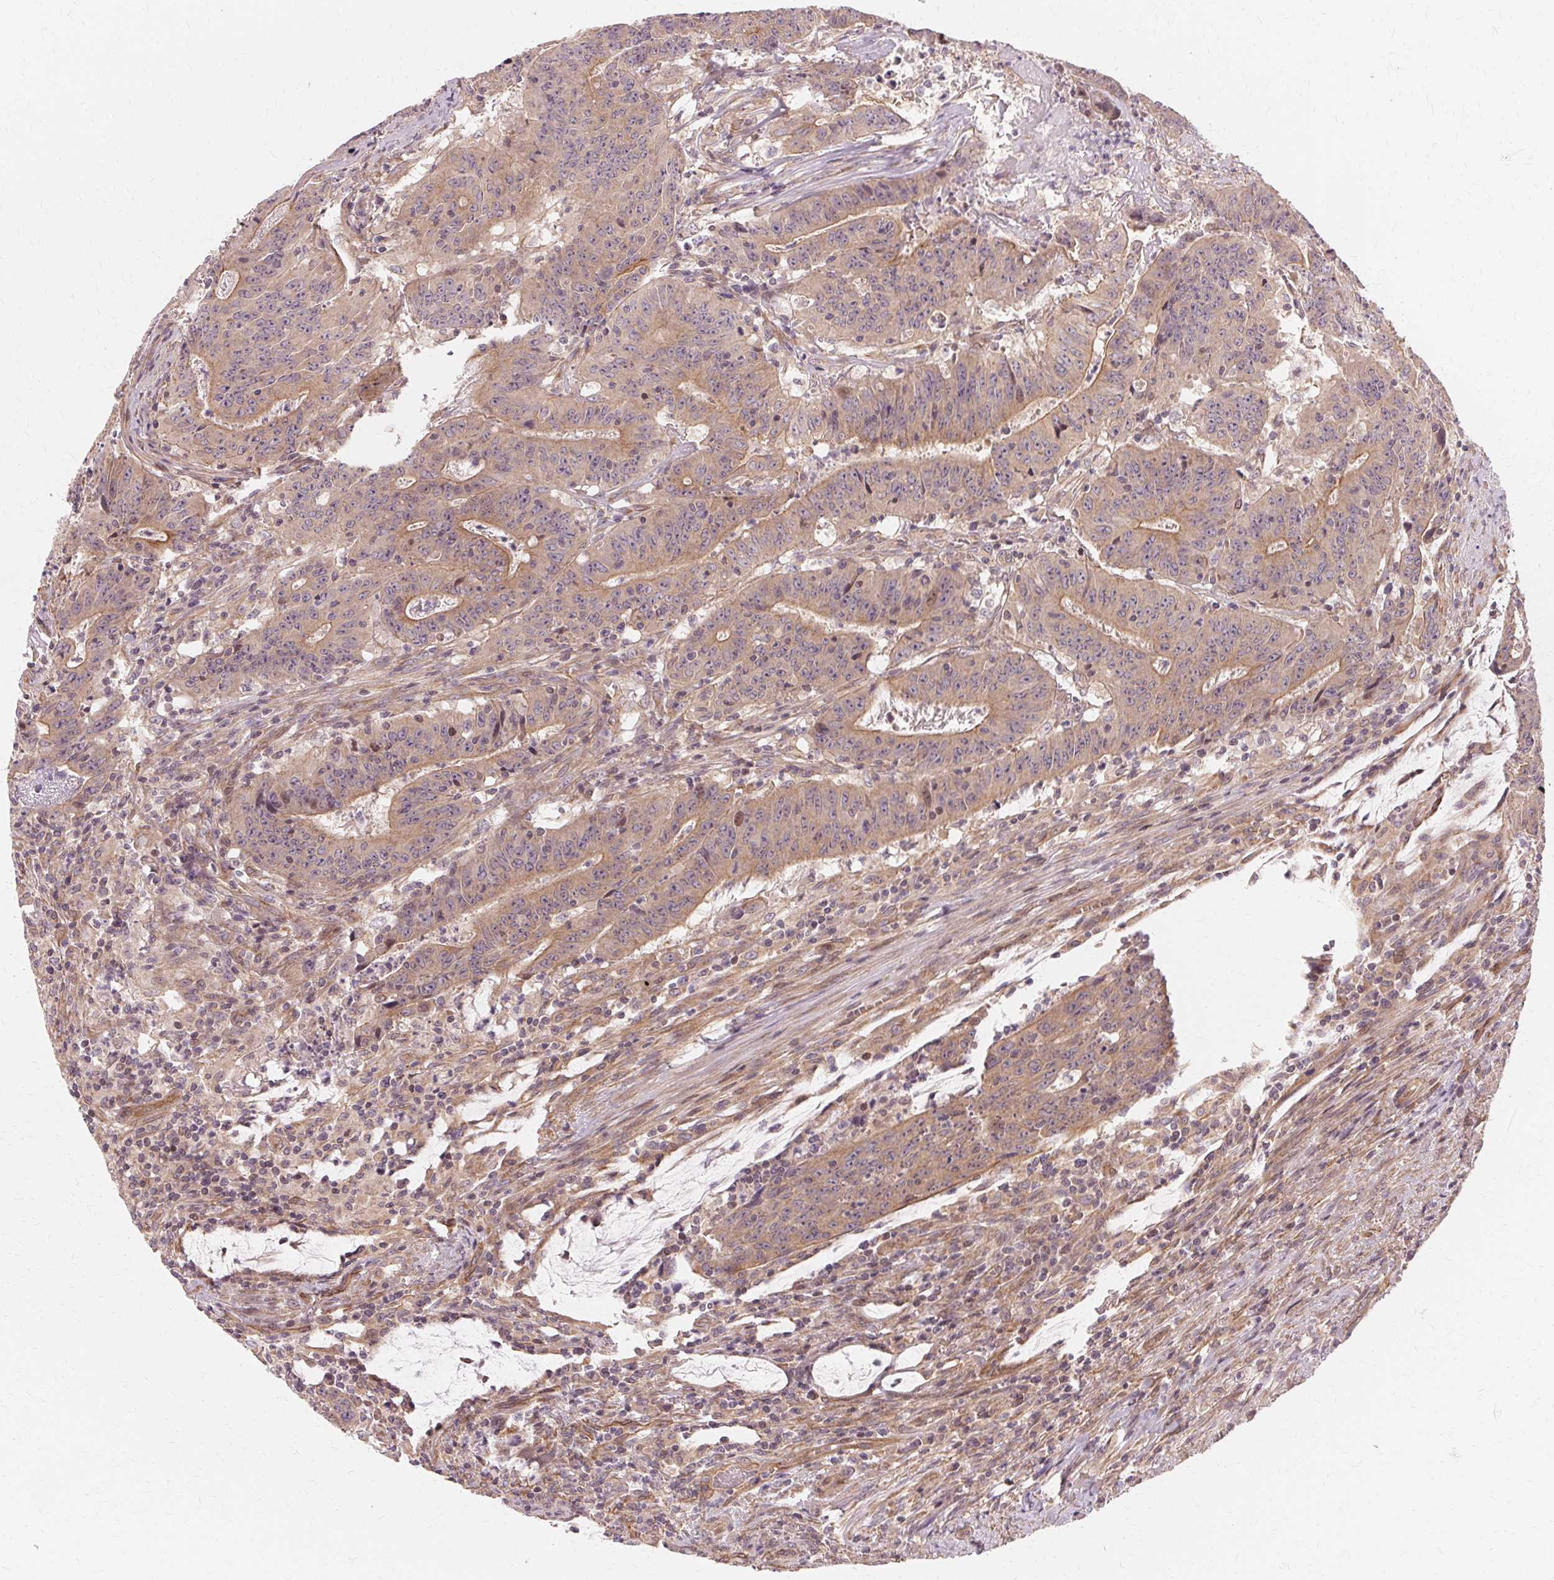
{"staining": {"intensity": "weak", "quantity": "25%-75%", "location": "cytoplasmic/membranous"}, "tissue": "colorectal cancer", "cell_type": "Tumor cells", "image_type": "cancer", "snomed": [{"axis": "morphology", "description": "Adenocarcinoma, NOS"}, {"axis": "topography", "description": "Colon"}], "caption": "An IHC micrograph of neoplastic tissue is shown. Protein staining in brown labels weak cytoplasmic/membranous positivity in adenocarcinoma (colorectal) within tumor cells.", "gene": "USP8", "patient": {"sex": "male", "age": 33}}